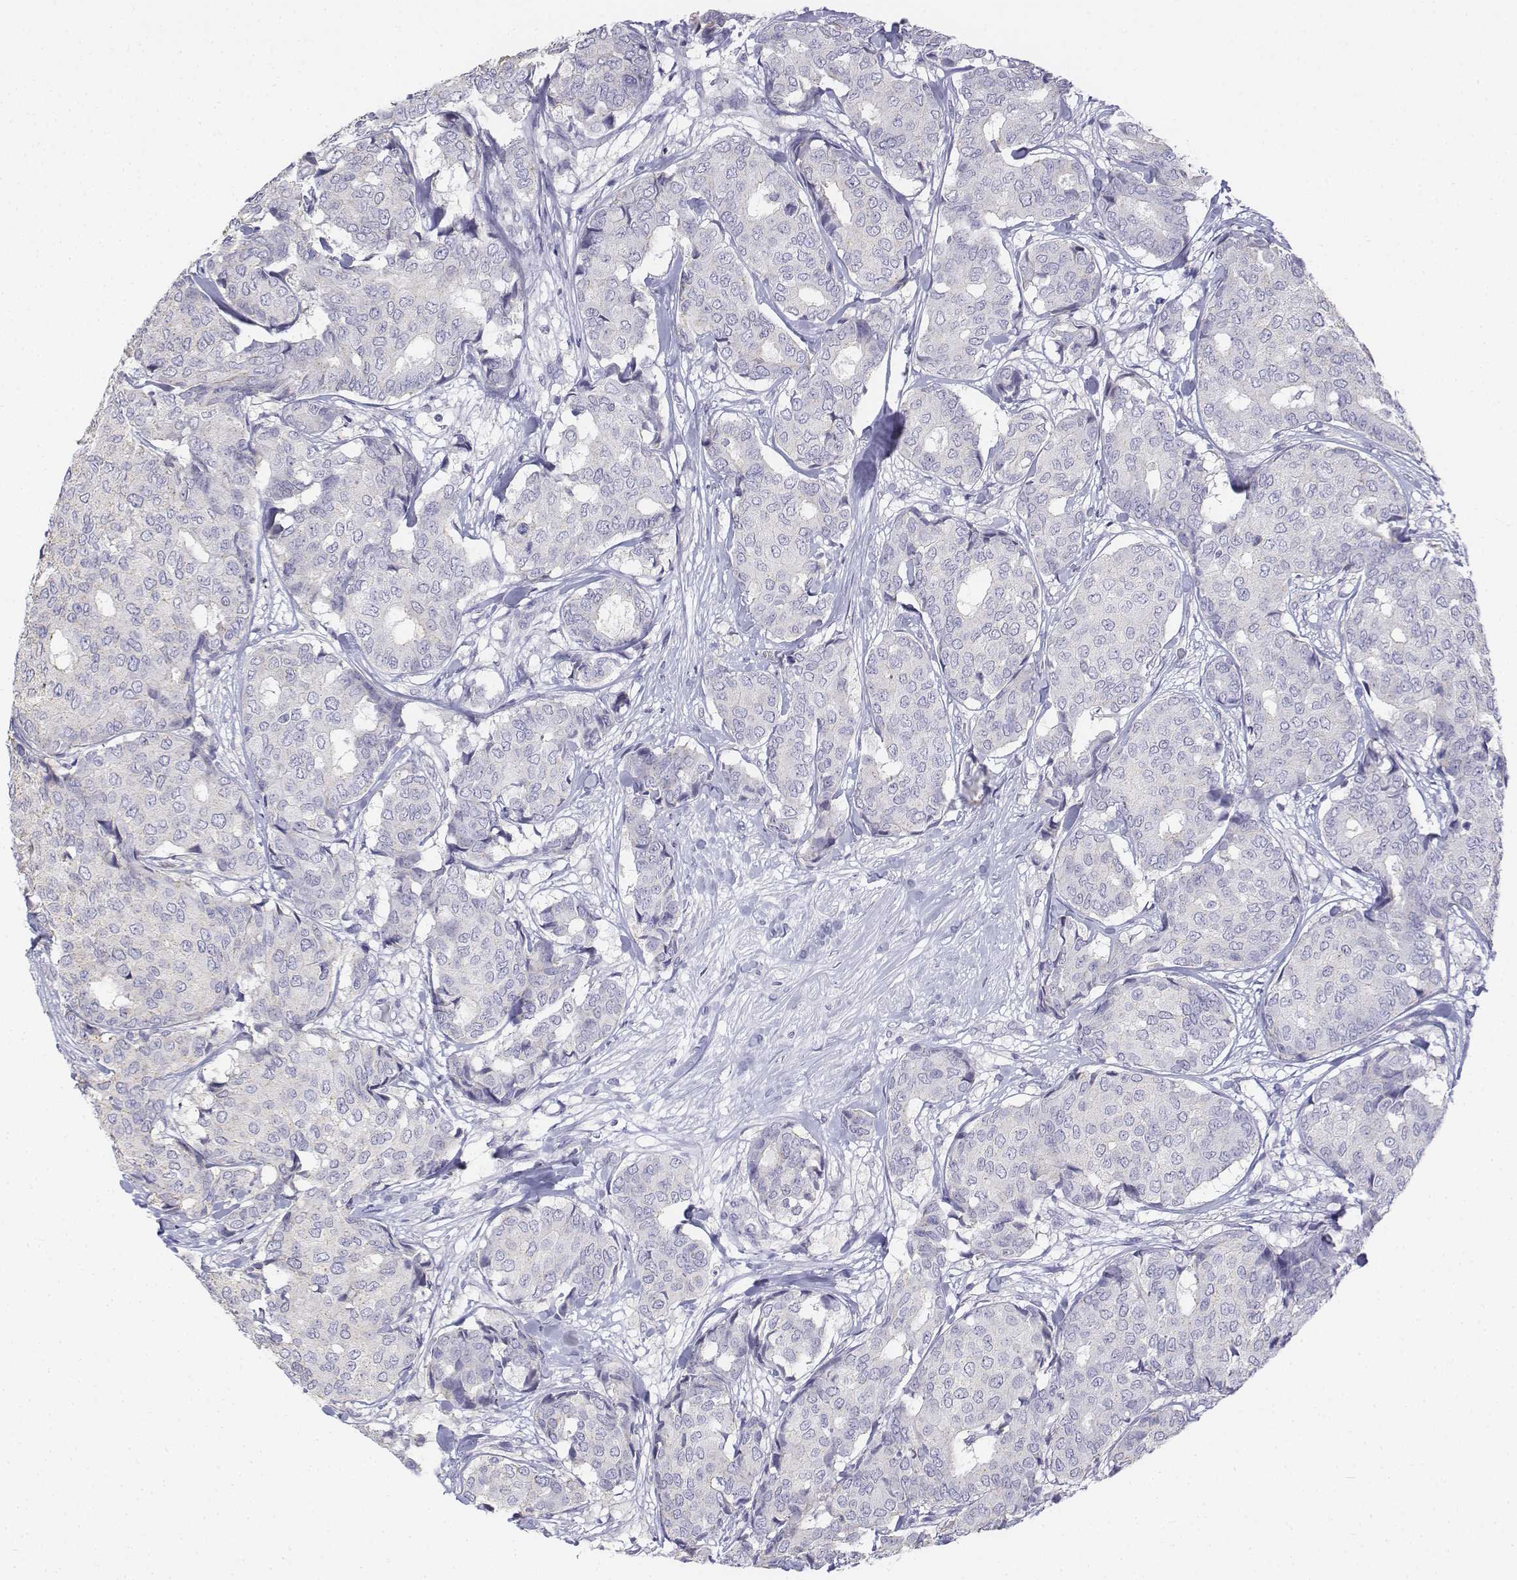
{"staining": {"intensity": "negative", "quantity": "none", "location": "none"}, "tissue": "breast cancer", "cell_type": "Tumor cells", "image_type": "cancer", "snomed": [{"axis": "morphology", "description": "Duct carcinoma"}, {"axis": "topography", "description": "Breast"}], "caption": "Tumor cells are negative for brown protein staining in breast cancer. (Stains: DAB IHC with hematoxylin counter stain, Microscopy: brightfield microscopy at high magnification).", "gene": "LGSN", "patient": {"sex": "female", "age": 75}}